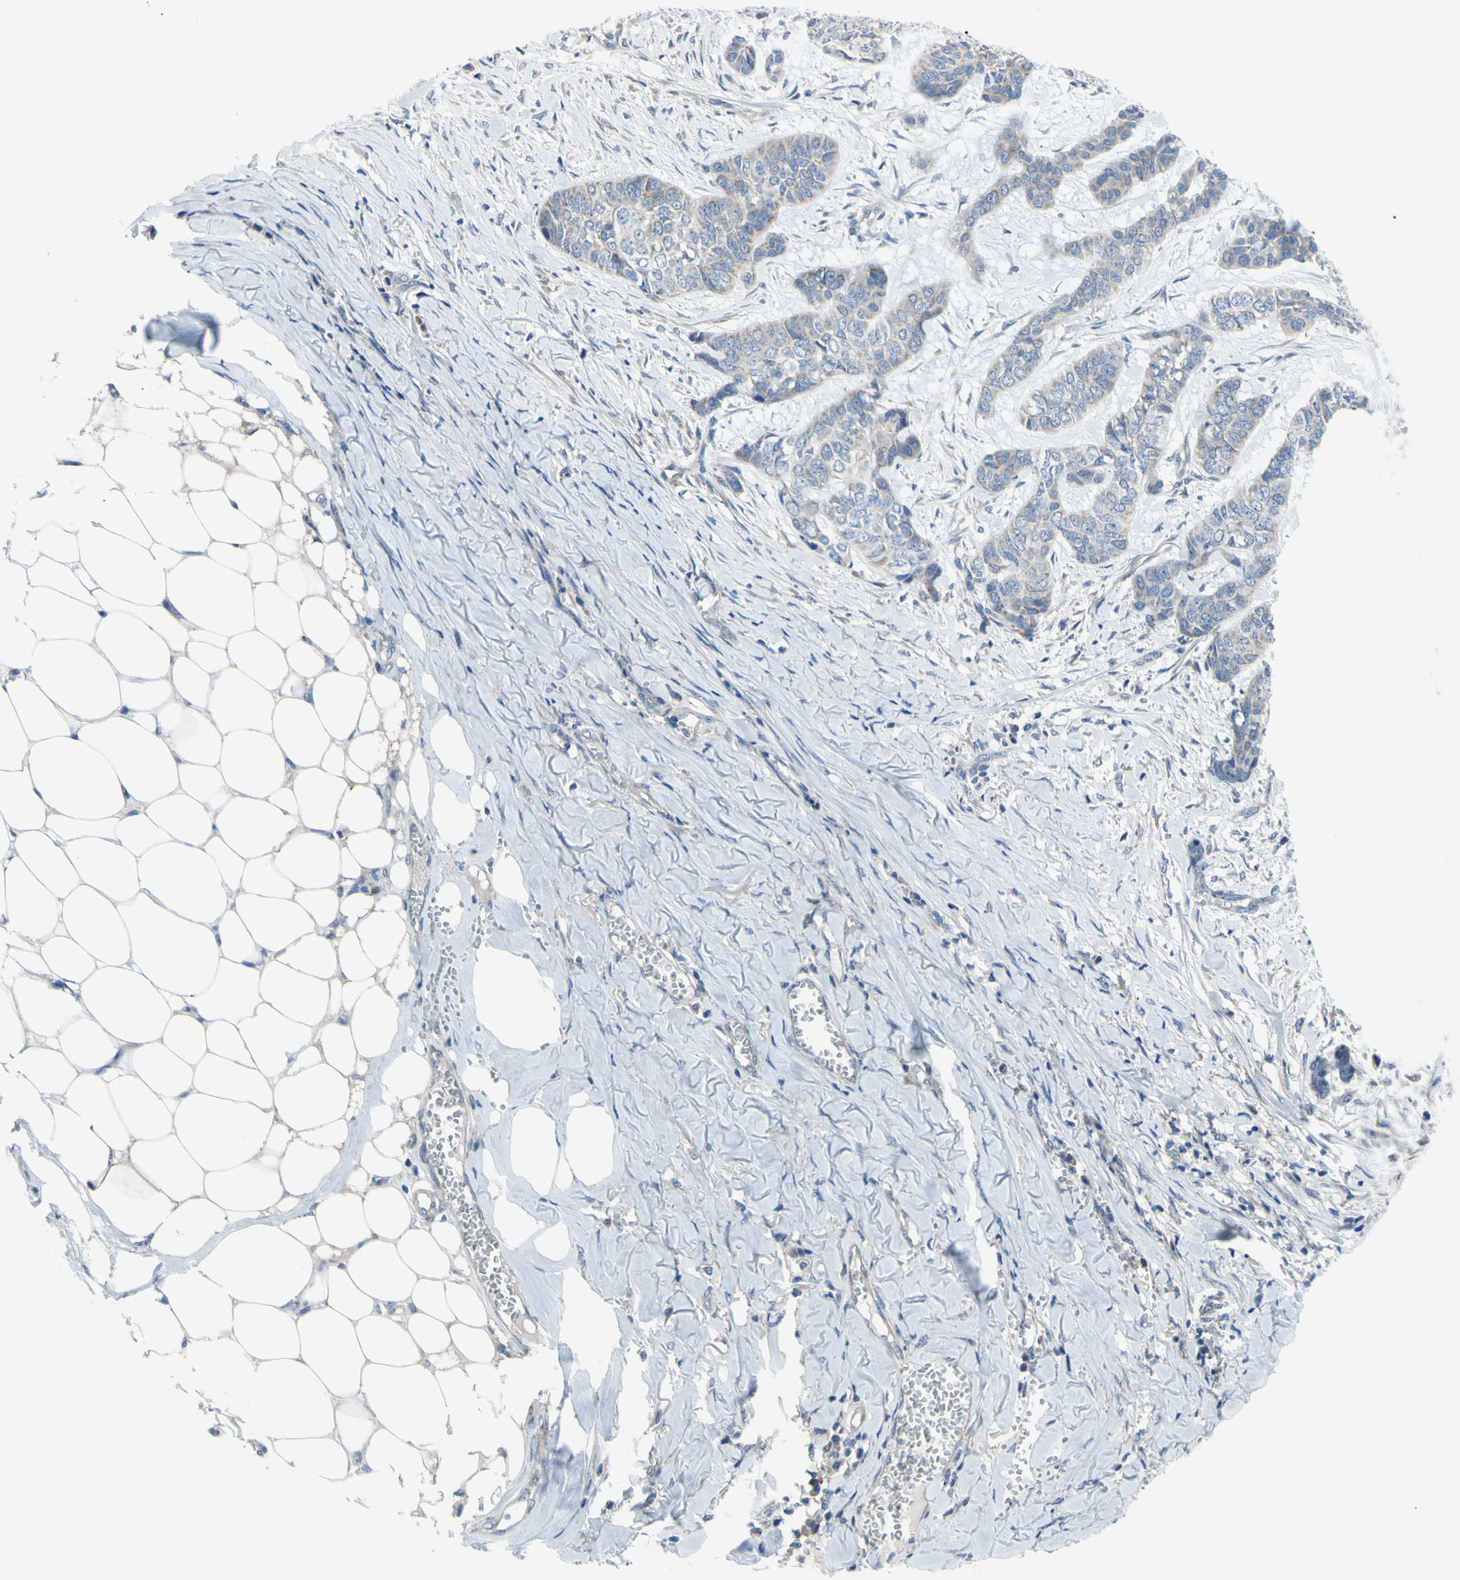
{"staining": {"intensity": "weak", "quantity": "<25%", "location": "cytoplasmic/membranous"}, "tissue": "skin cancer", "cell_type": "Tumor cells", "image_type": "cancer", "snomed": [{"axis": "morphology", "description": "Basal cell carcinoma"}, {"axis": "topography", "description": "Skin"}], "caption": "Immunohistochemical staining of human skin basal cell carcinoma displays no significant staining in tumor cells.", "gene": "GRAMD2B", "patient": {"sex": "female", "age": 64}}